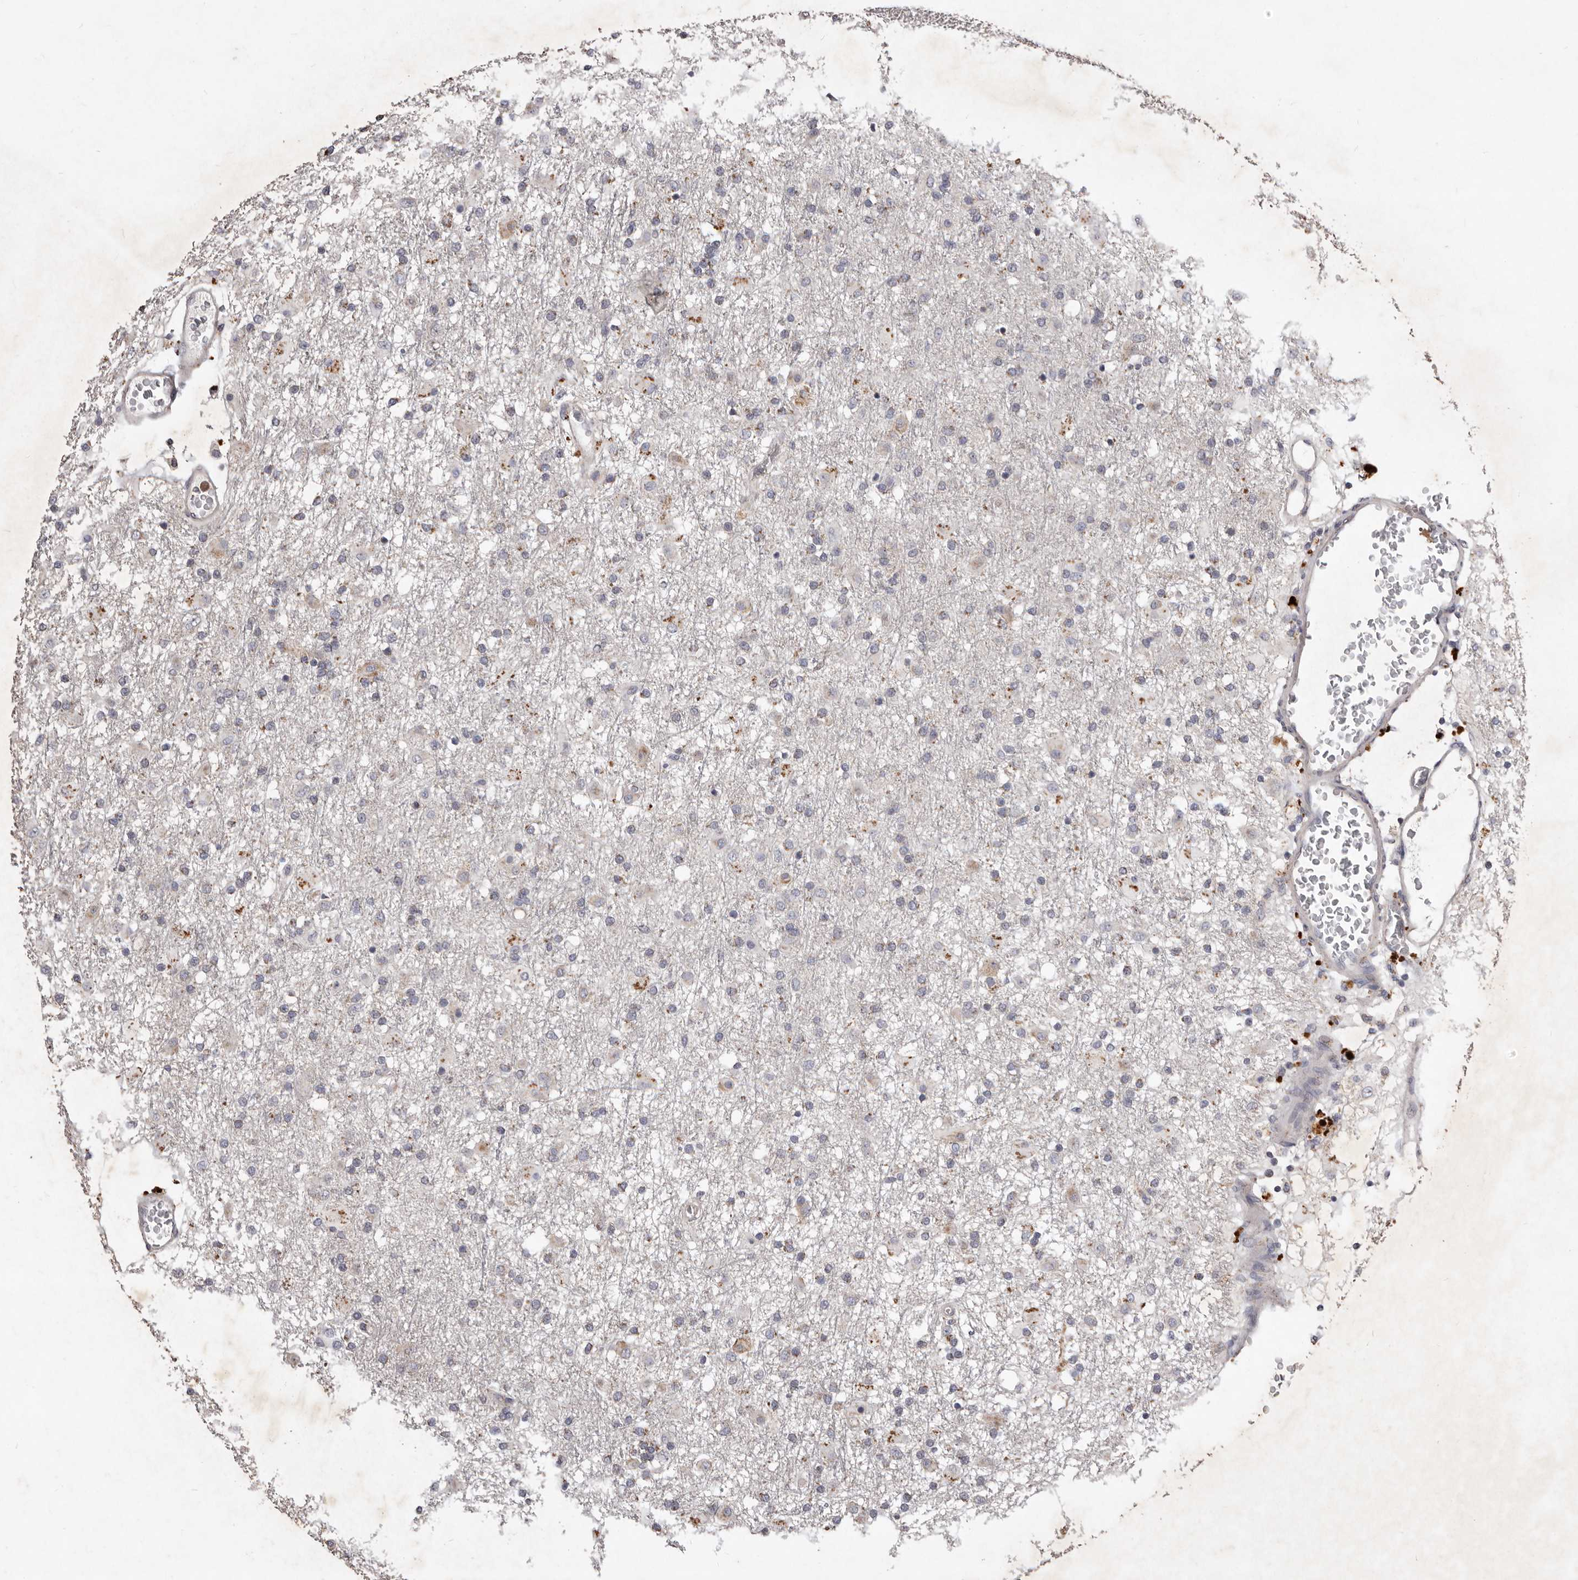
{"staining": {"intensity": "negative", "quantity": "none", "location": "none"}, "tissue": "glioma", "cell_type": "Tumor cells", "image_type": "cancer", "snomed": [{"axis": "morphology", "description": "Glioma, malignant, Low grade"}, {"axis": "topography", "description": "Brain"}], "caption": "Human glioma stained for a protein using immunohistochemistry (IHC) displays no positivity in tumor cells.", "gene": "CXCL14", "patient": {"sex": "male", "age": 65}}